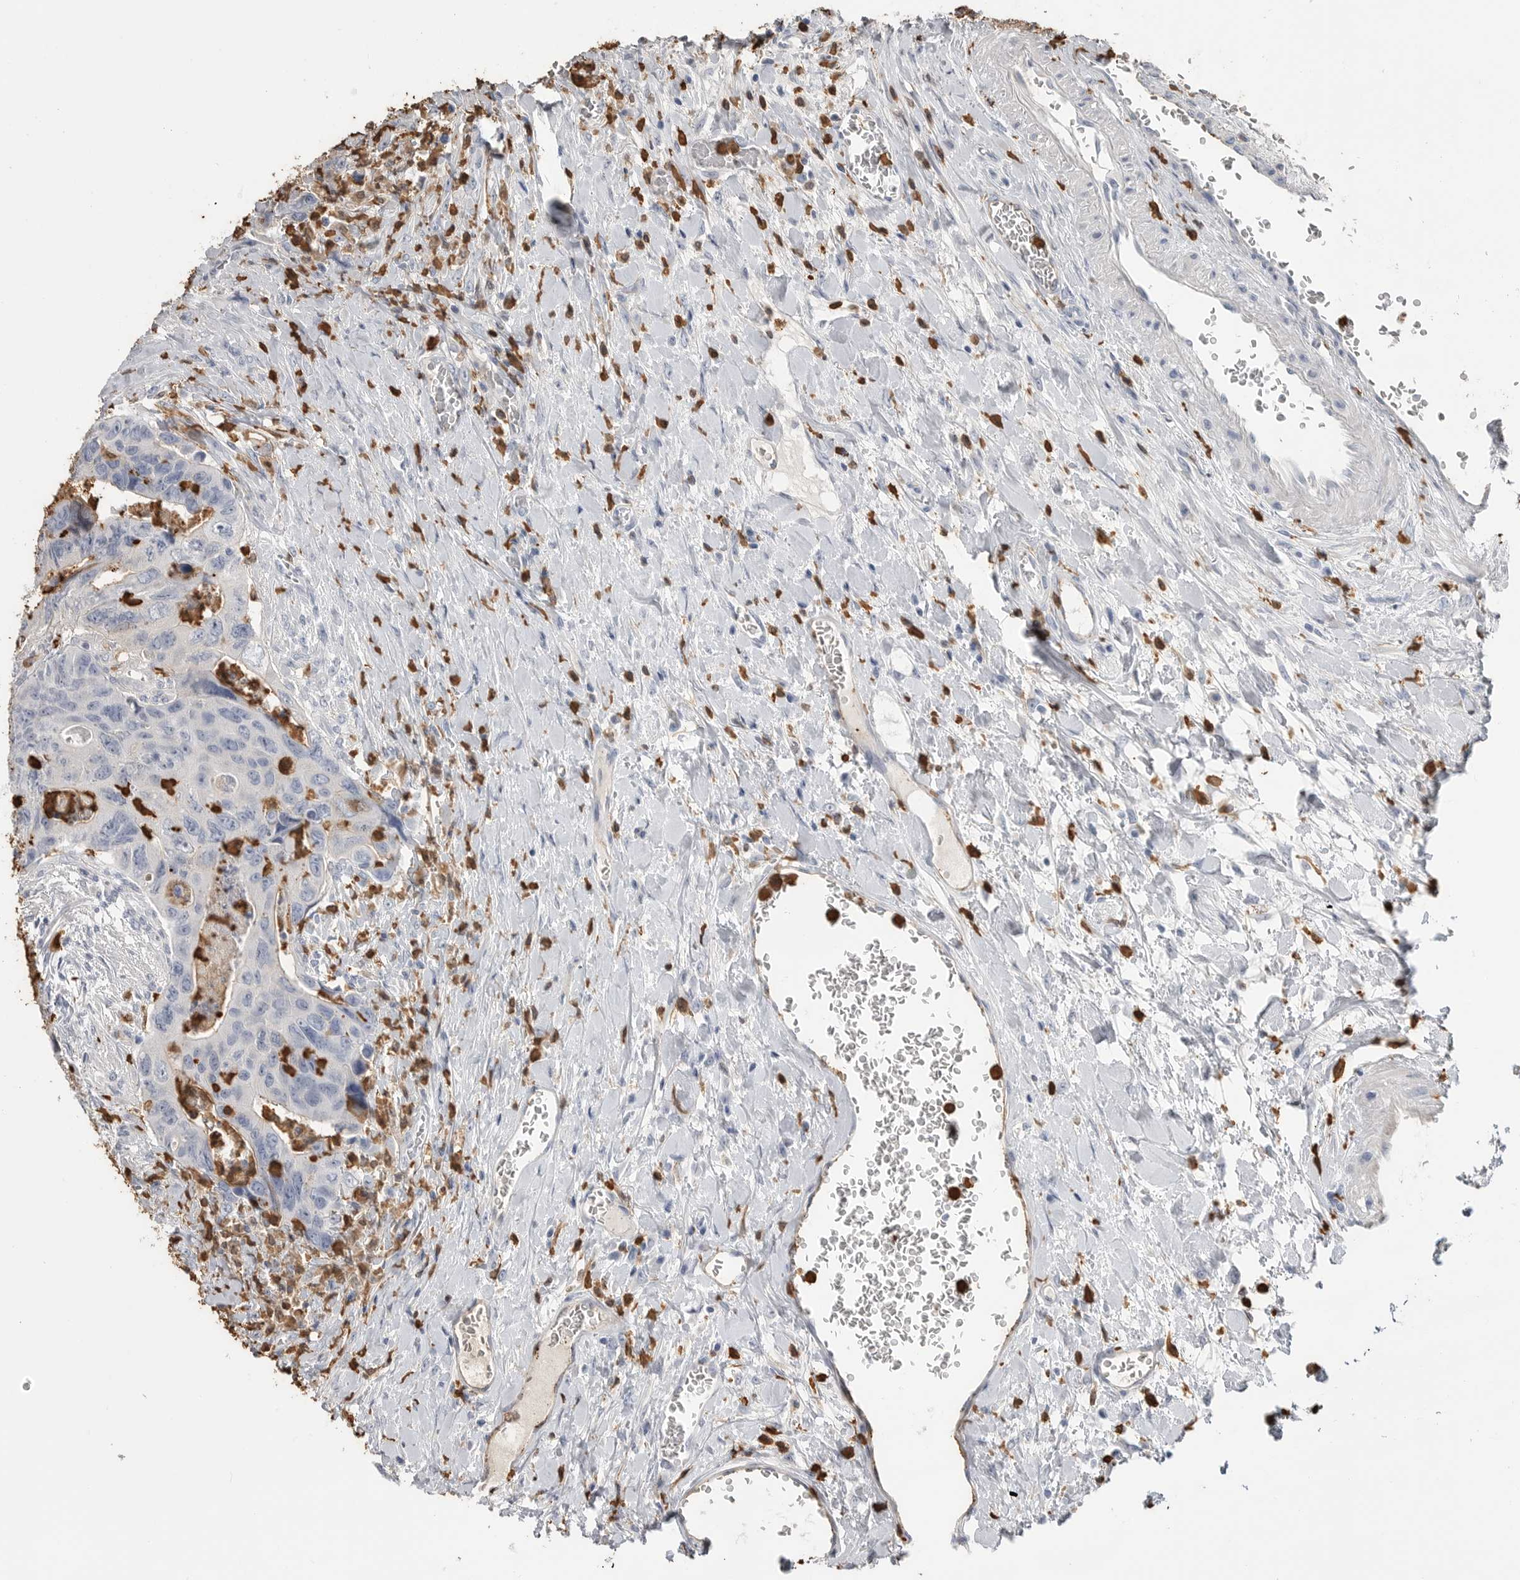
{"staining": {"intensity": "negative", "quantity": "none", "location": "none"}, "tissue": "colorectal cancer", "cell_type": "Tumor cells", "image_type": "cancer", "snomed": [{"axis": "morphology", "description": "Adenocarcinoma, NOS"}, {"axis": "topography", "description": "Rectum"}], "caption": "Tumor cells show no significant expression in colorectal cancer (adenocarcinoma).", "gene": "CYB561D1", "patient": {"sex": "male", "age": 63}}